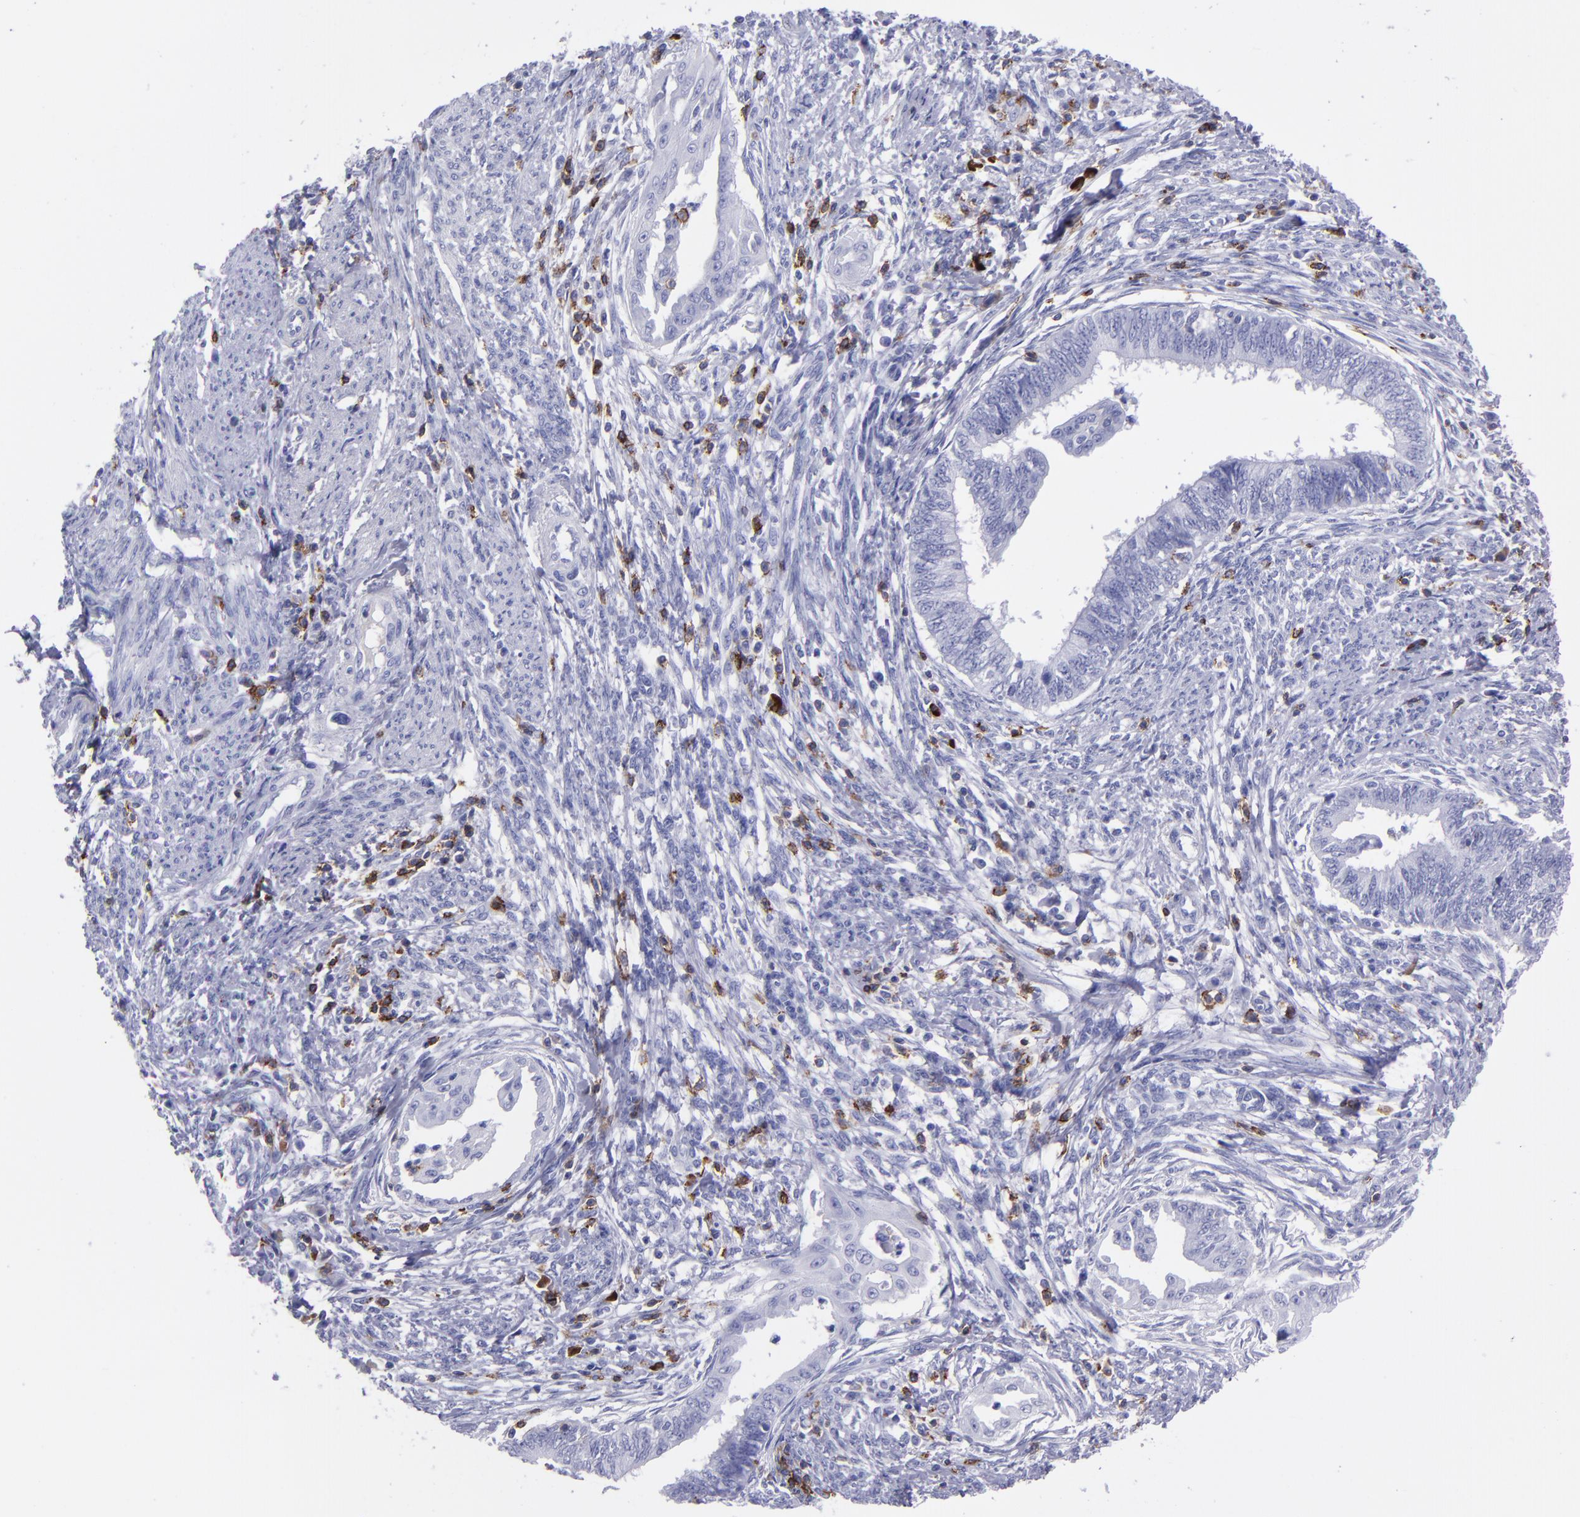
{"staining": {"intensity": "negative", "quantity": "none", "location": "none"}, "tissue": "endometrial cancer", "cell_type": "Tumor cells", "image_type": "cancer", "snomed": [{"axis": "morphology", "description": "Adenocarcinoma, NOS"}, {"axis": "topography", "description": "Endometrium"}], "caption": "A micrograph of human endometrial cancer is negative for staining in tumor cells. (DAB IHC visualized using brightfield microscopy, high magnification).", "gene": "CD6", "patient": {"sex": "female", "age": 66}}